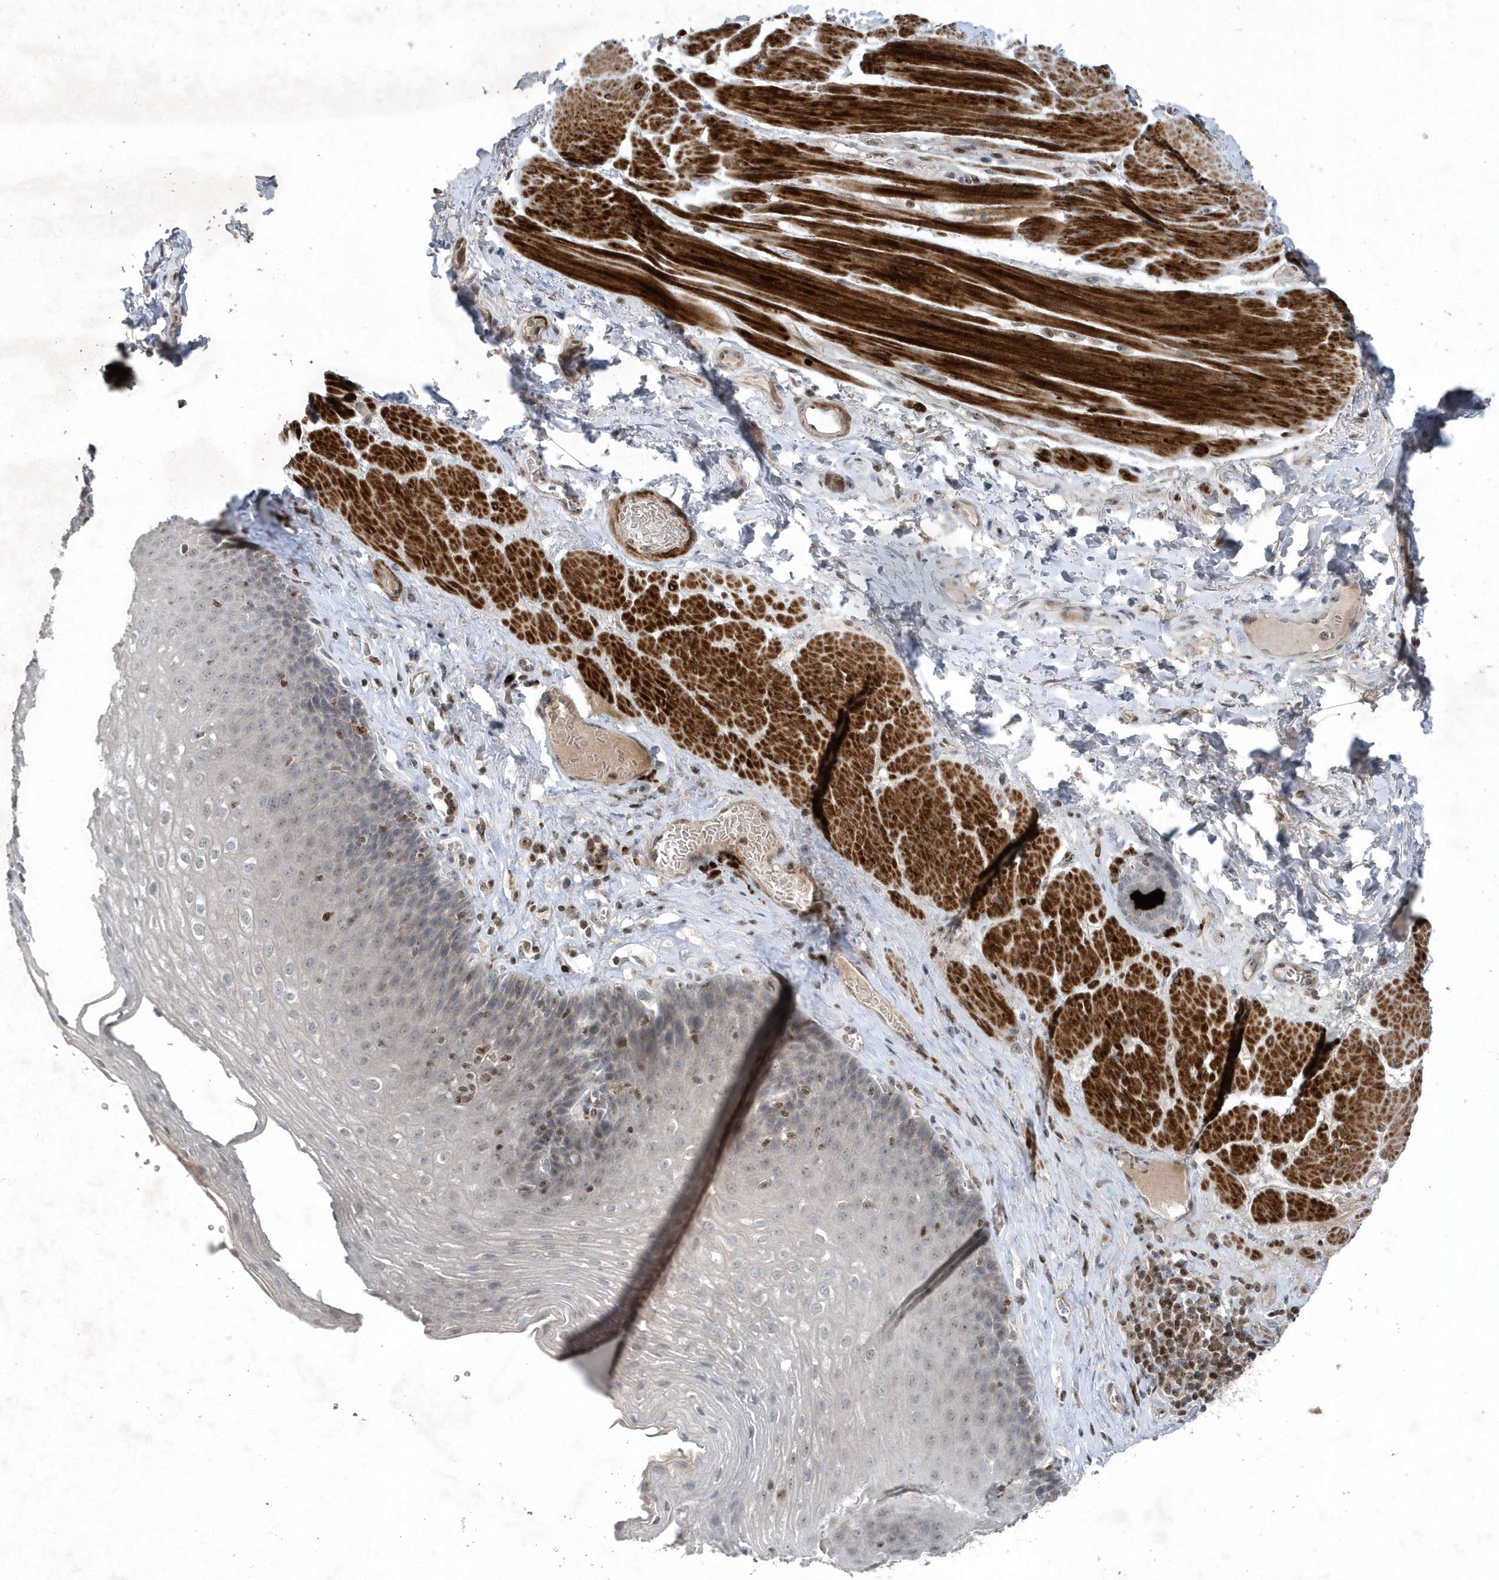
{"staining": {"intensity": "negative", "quantity": "none", "location": "none"}, "tissue": "esophagus", "cell_type": "Squamous epithelial cells", "image_type": "normal", "snomed": [{"axis": "morphology", "description": "Normal tissue, NOS"}, {"axis": "topography", "description": "Esophagus"}], "caption": "This is an IHC histopathology image of unremarkable esophagus. There is no staining in squamous epithelial cells.", "gene": "QTRT2", "patient": {"sex": "female", "age": 66}}